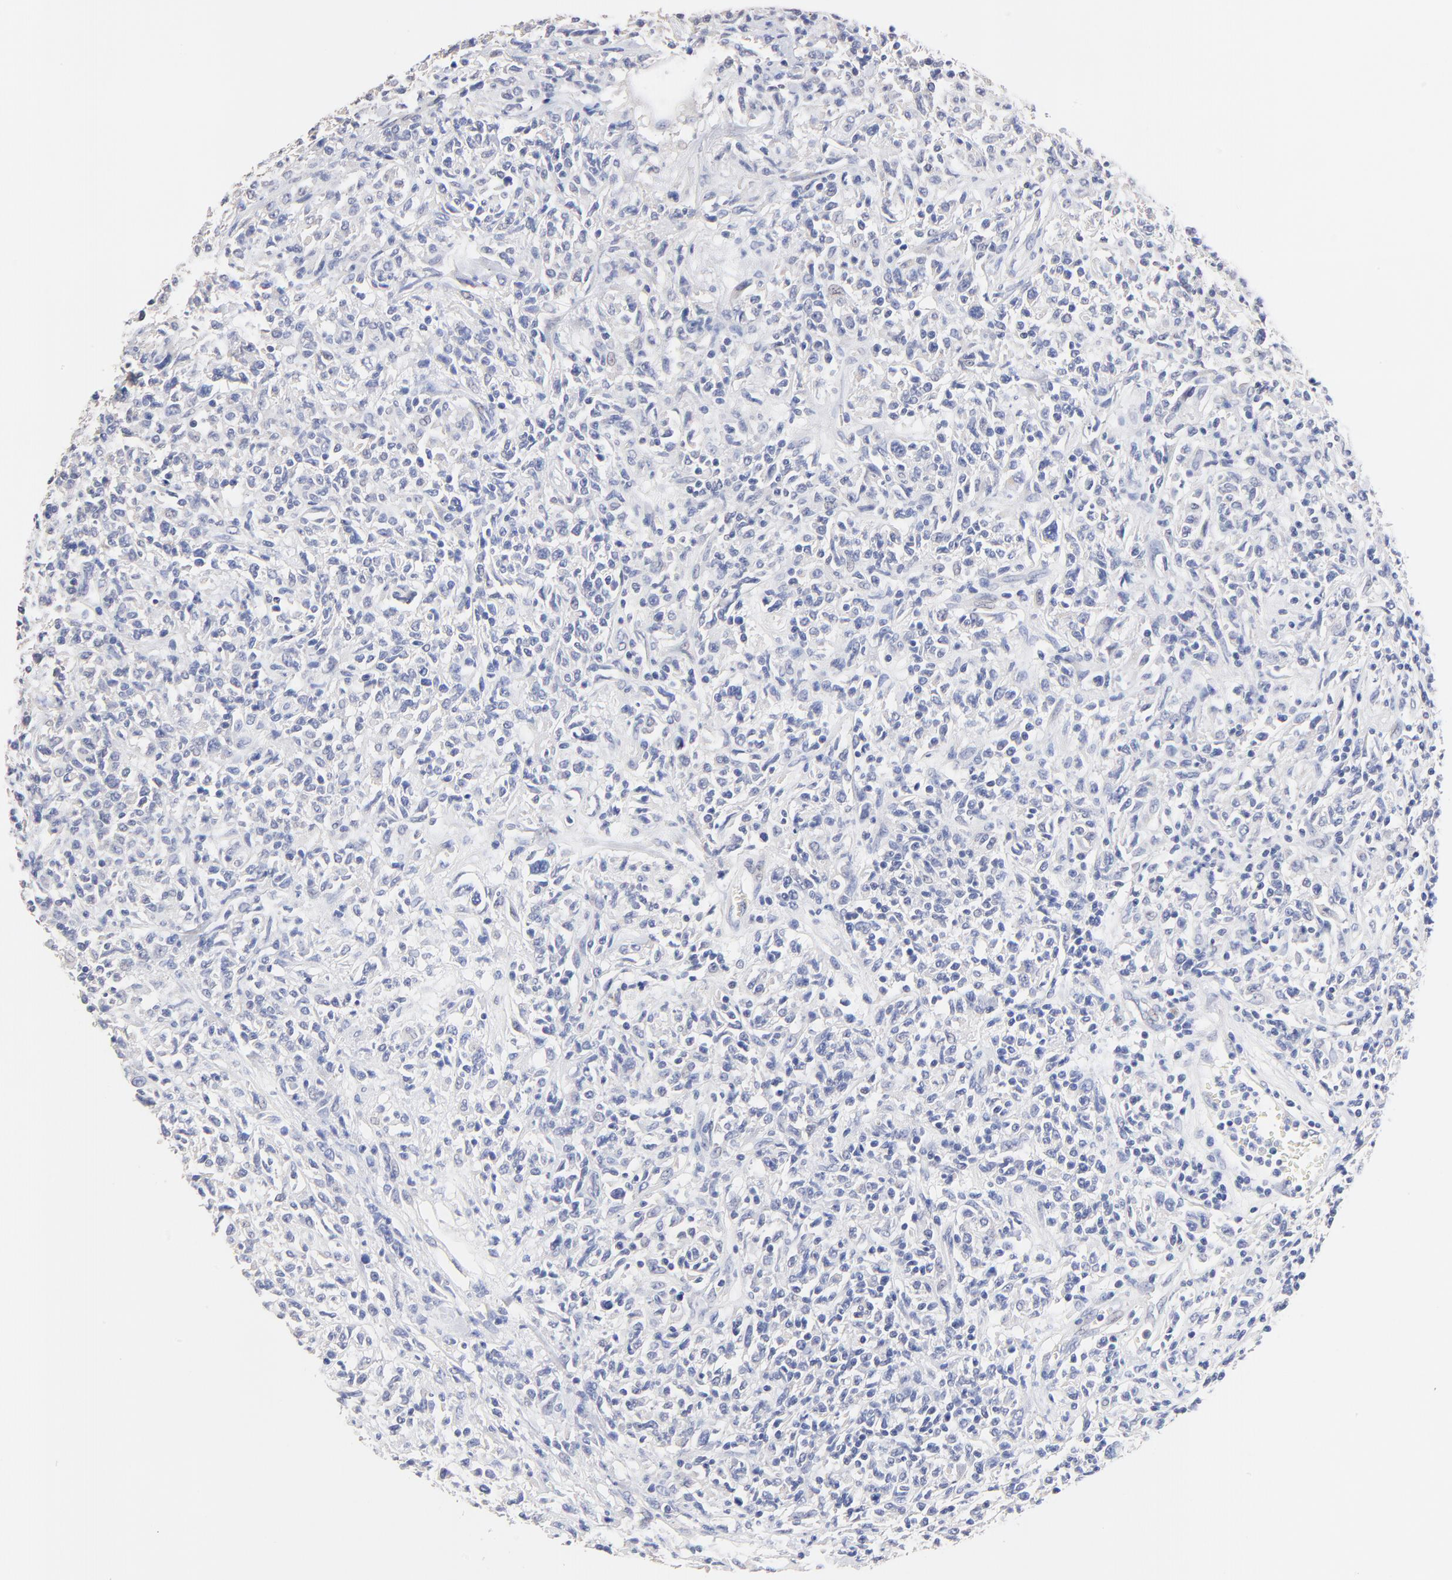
{"staining": {"intensity": "negative", "quantity": "none", "location": "none"}, "tissue": "lymphoma", "cell_type": "Tumor cells", "image_type": "cancer", "snomed": [{"axis": "morphology", "description": "Malignant lymphoma, non-Hodgkin's type, Low grade"}, {"axis": "topography", "description": "Small intestine"}], "caption": "IHC histopathology image of neoplastic tissue: lymphoma stained with DAB reveals no significant protein positivity in tumor cells.", "gene": "TWNK", "patient": {"sex": "female", "age": 59}}